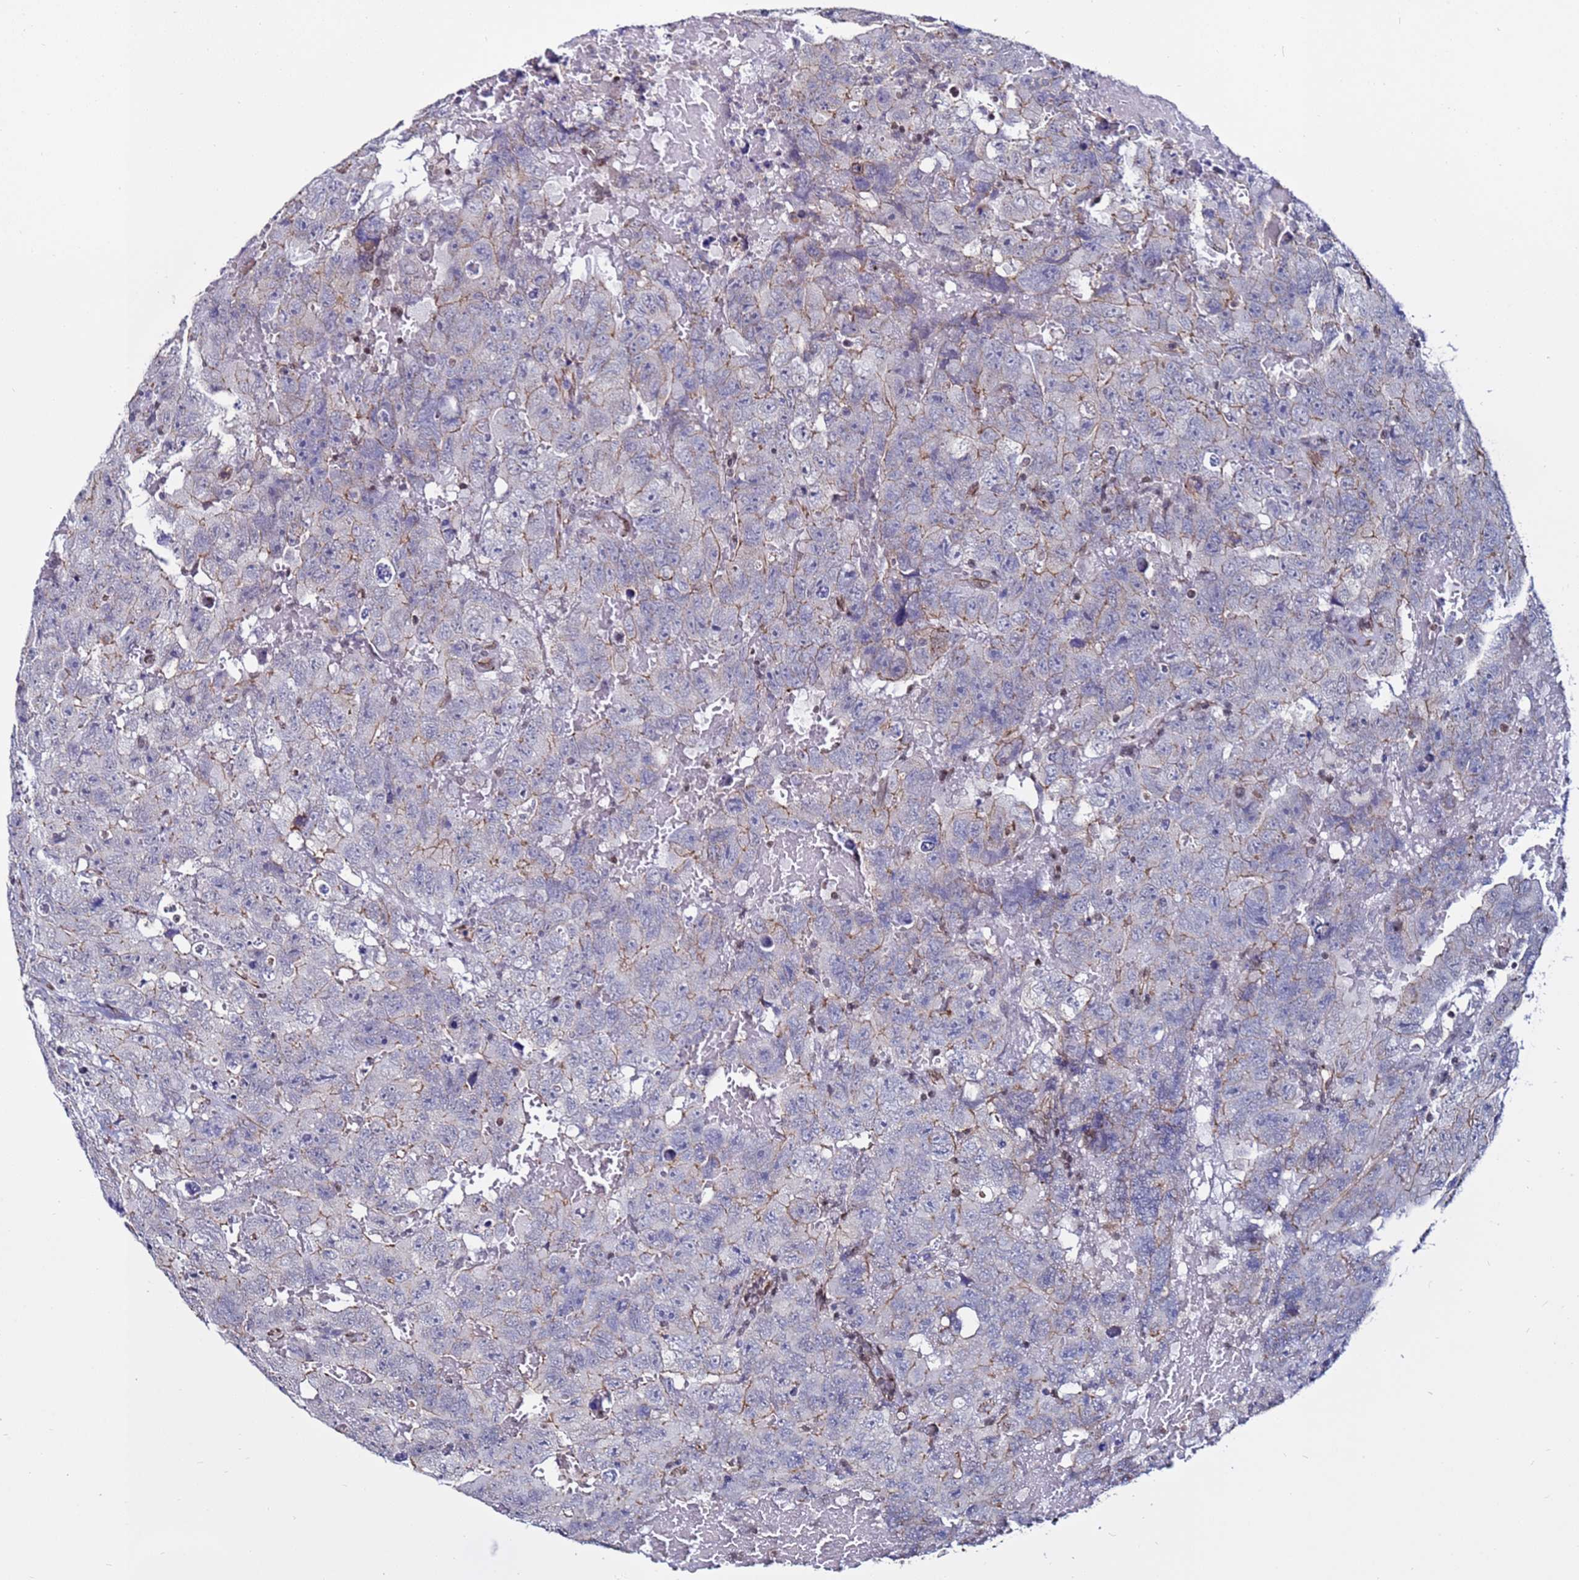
{"staining": {"intensity": "weak", "quantity": "<25%", "location": "cytoplasmic/membranous"}, "tissue": "testis cancer", "cell_type": "Tumor cells", "image_type": "cancer", "snomed": [{"axis": "morphology", "description": "Carcinoma, Embryonal, NOS"}, {"axis": "topography", "description": "Testis"}], "caption": "The histopathology image displays no staining of tumor cells in embryonal carcinoma (testis).", "gene": "TENM3", "patient": {"sex": "male", "age": 45}}